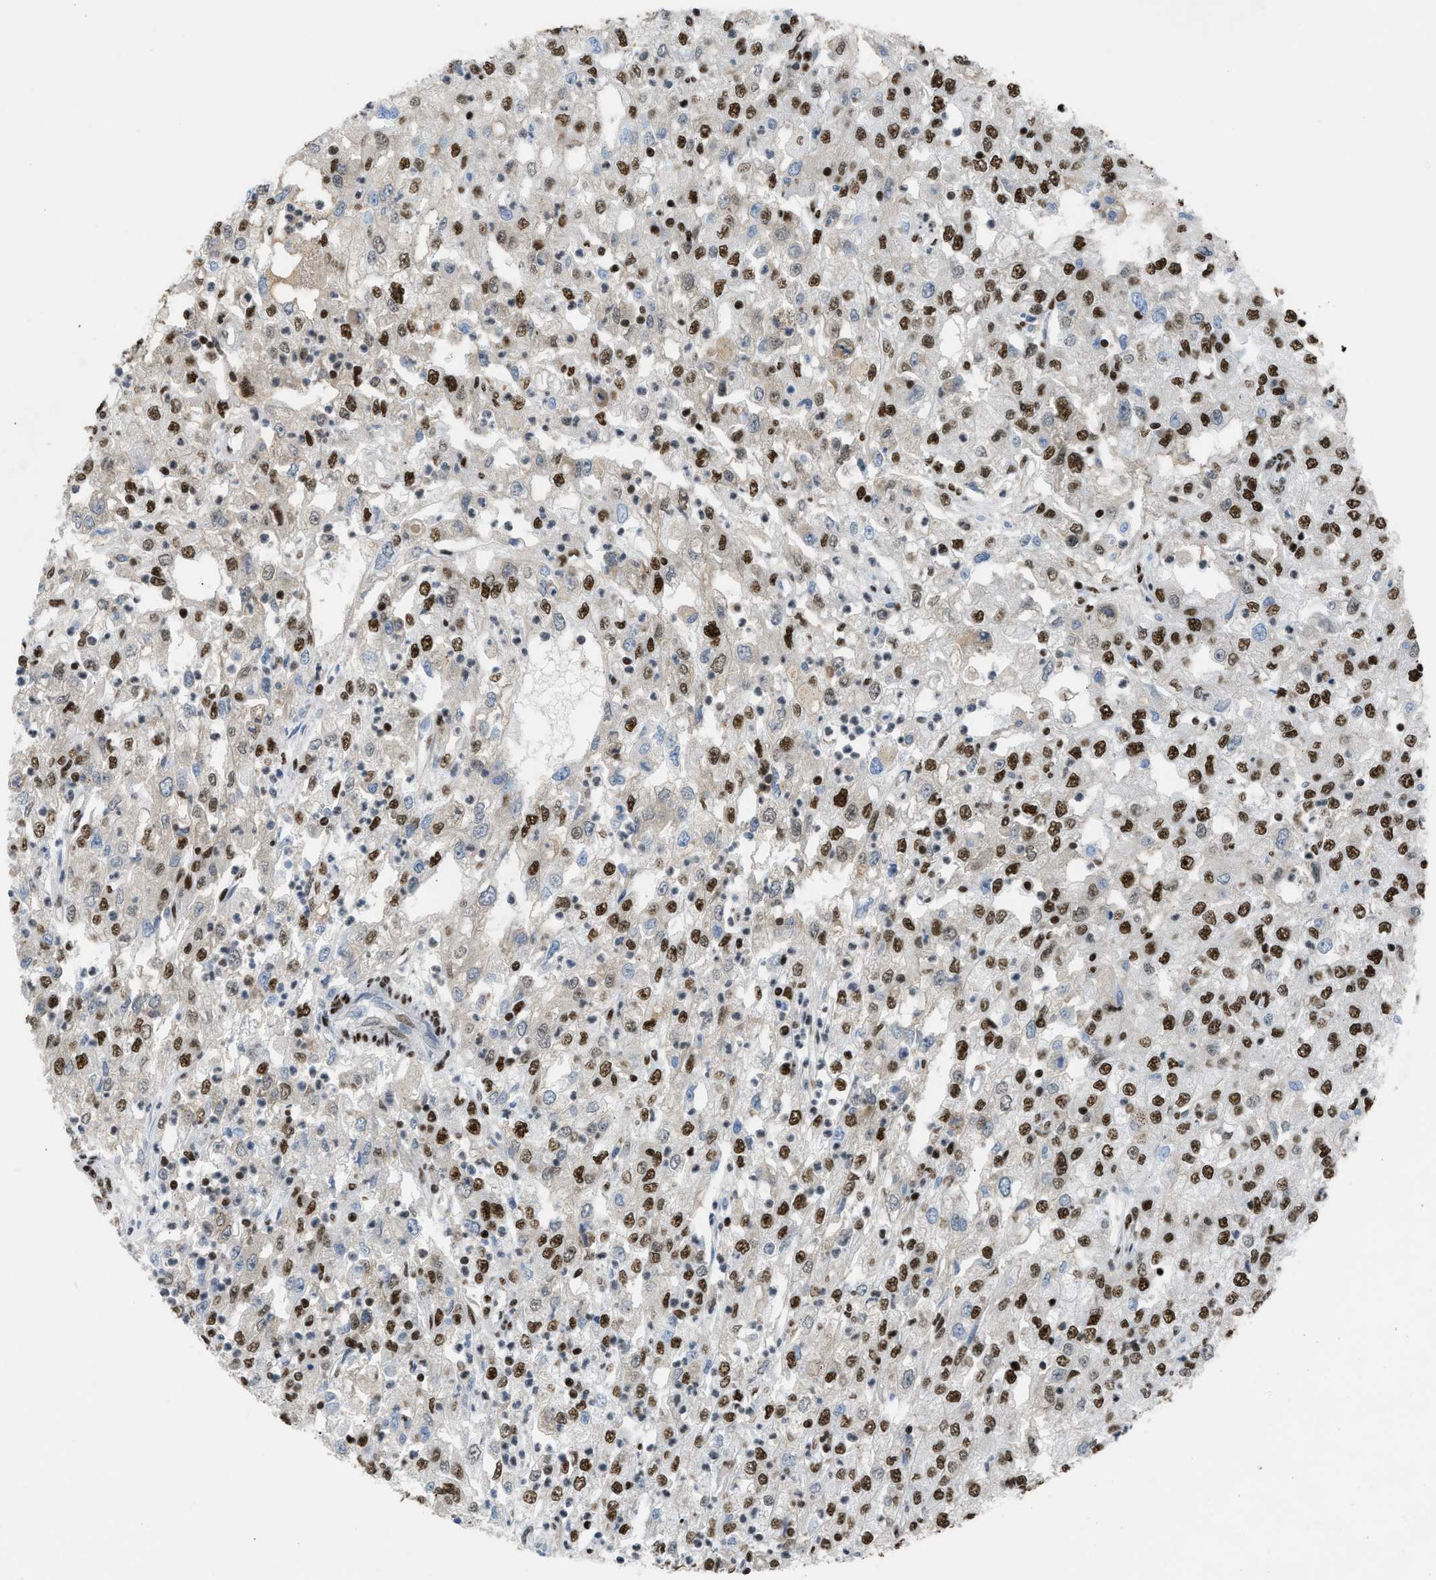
{"staining": {"intensity": "strong", "quantity": ">75%", "location": "nuclear"}, "tissue": "renal cancer", "cell_type": "Tumor cells", "image_type": "cancer", "snomed": [{"axis": "morphology", "description": "Adenocarcinoma, NOS"}, {"axis": "topography", "description": "Kidney"}], "caption": "Renal adenocarcinoma stained with DAB (3,3'-diaminobenzidine) immunohistochemistry (IHC) shows high levels of strong nuclear staining in approximately >75% of tumor cells.", "gene": "SCAF4", "patient": {"sex": "female", "age": 54}}